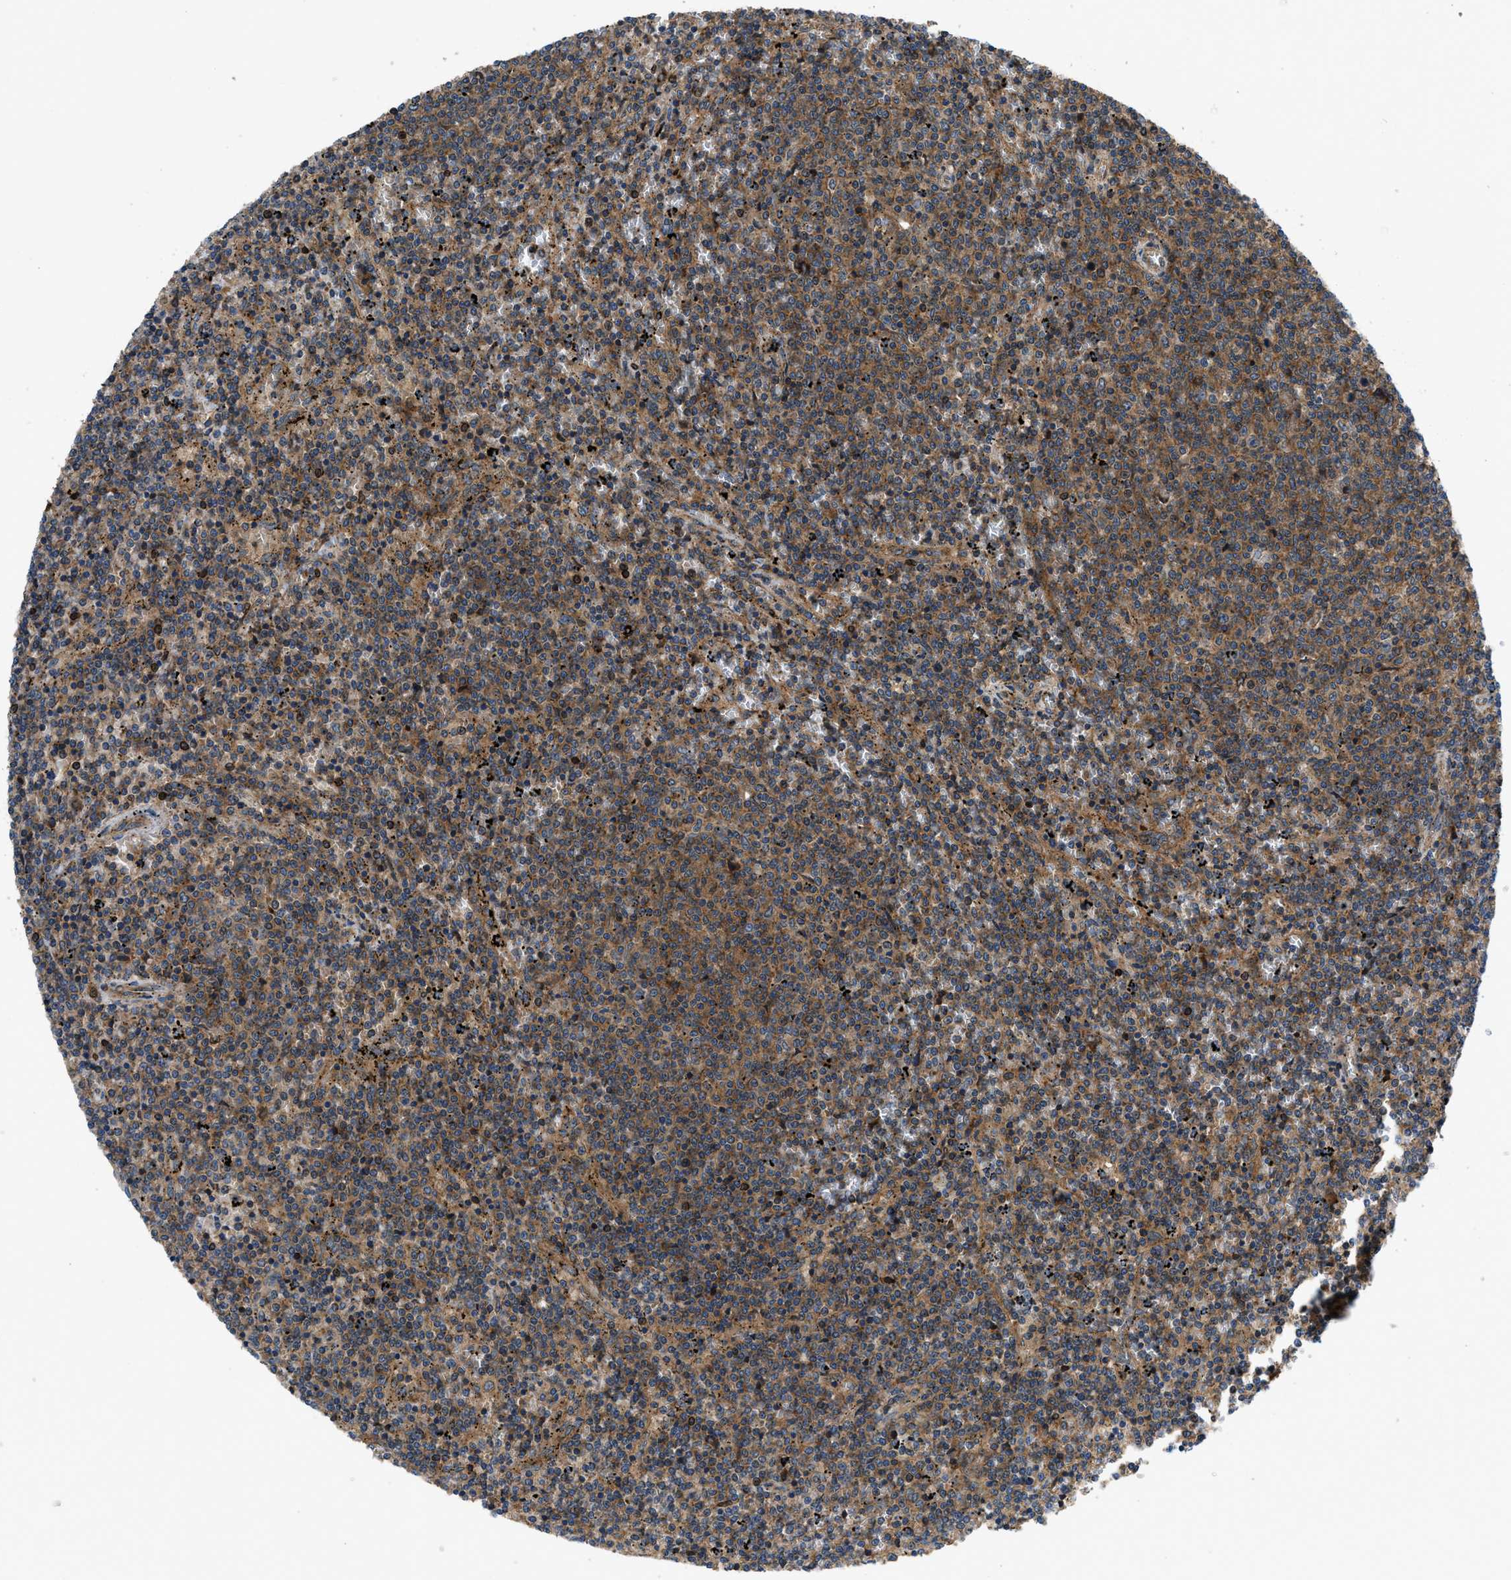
{"staining": {"intensity": "weak", "quantity": ">75%", "location": "cytoplasmic/membranous"}, "tissue": "lymphoma", "cell_type": "Tumor cells", "image_type": "cancer", "snomed": [{"axis": "morphology", "description": "Malignant lymphoma, non-Hodgkin's type, Low grade"}, {"axis": "topography", "description": "Spleen"}], "caption": "High-magnification brightfield microscopy of lymphoma stained with DAB (3,3'-diaminobenzidine) (brown) and counterstained with hematoxylin (blue). tumor cells exhibit weak cytoplasmic/membranous expression is identified in about>75% of cells.", "gene": "CNNM3", "patient": {"sex": "female", "age": 50}}